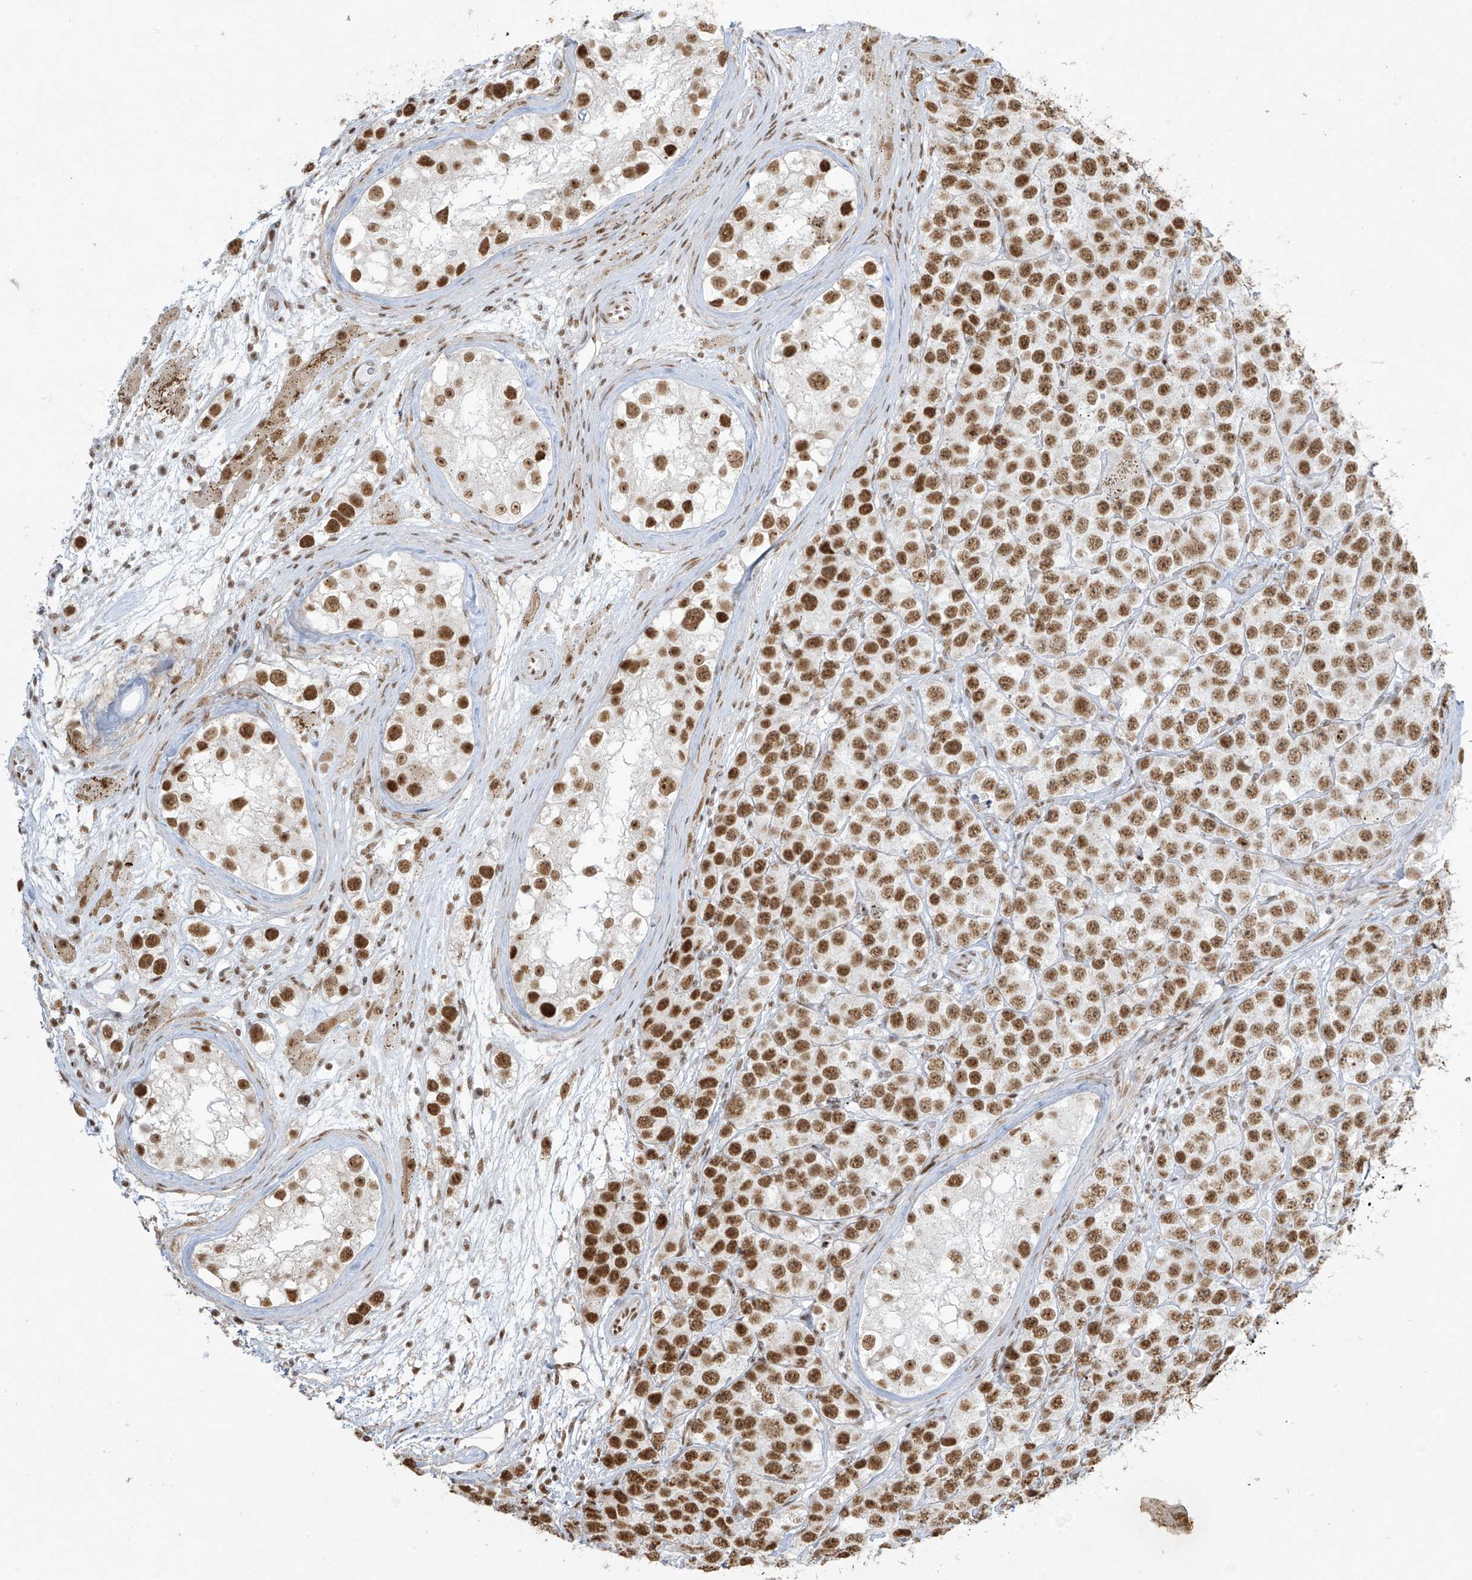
{"staining": {"intensity": "strong", "quantity": ">75%", "location": "nuclear"}, "tissue": "testis cancer", "cell_type": "Tumor cells", "image_type": "cancer", "snomed": [{"axis": "morphology", "description": "Seminoma, NOS"}, {"axis": "topography", "description": "Testis"}], "caption": "Immunohistochemistry (IHC) (DAB (3,3'-diaminobenzidine)) staining of testis seminoma displays strong nuclear protein expression in approximately >75% of tumor cells.", "gene": "MS4A6A", "patient": {"sex": "male", "age": 28}}